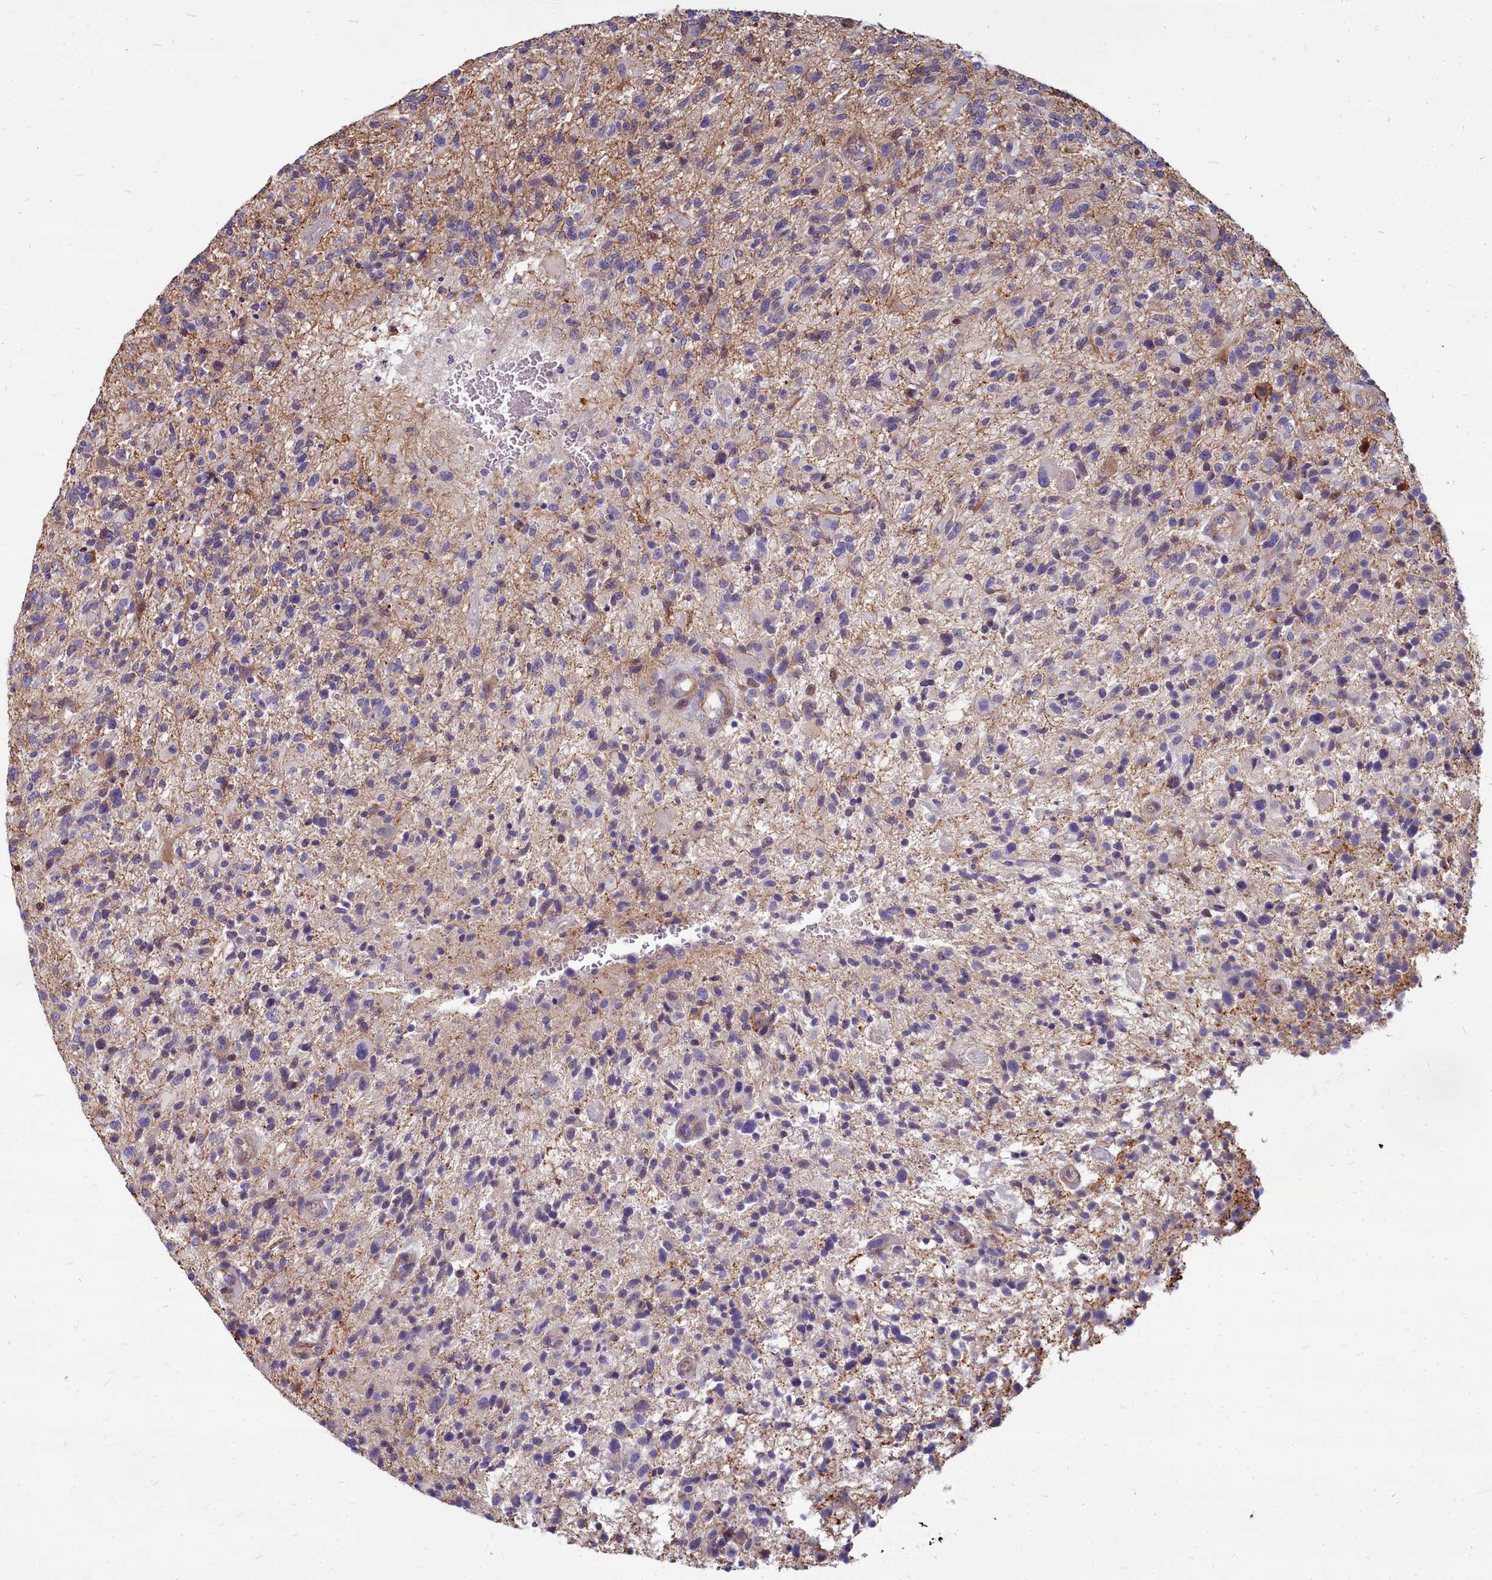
{"staining": {"intensity": "negative", "quantity": "none", "location": "none"}, "tissue": "glioma", "cell_type": "Tumor cells", "image_type": "cancer", "snomed": [{"axis": "morphology", "description": "Glioma, malignant, High grade"}, {"axis": "topography", "description": "Brain"}], "caption": "Human high-grade glioma (malignant) stained for a protein using IHC shows no staining in tumor cells.", "gene": "TTC5", "patient": {"sex": "male", "age": 47}}